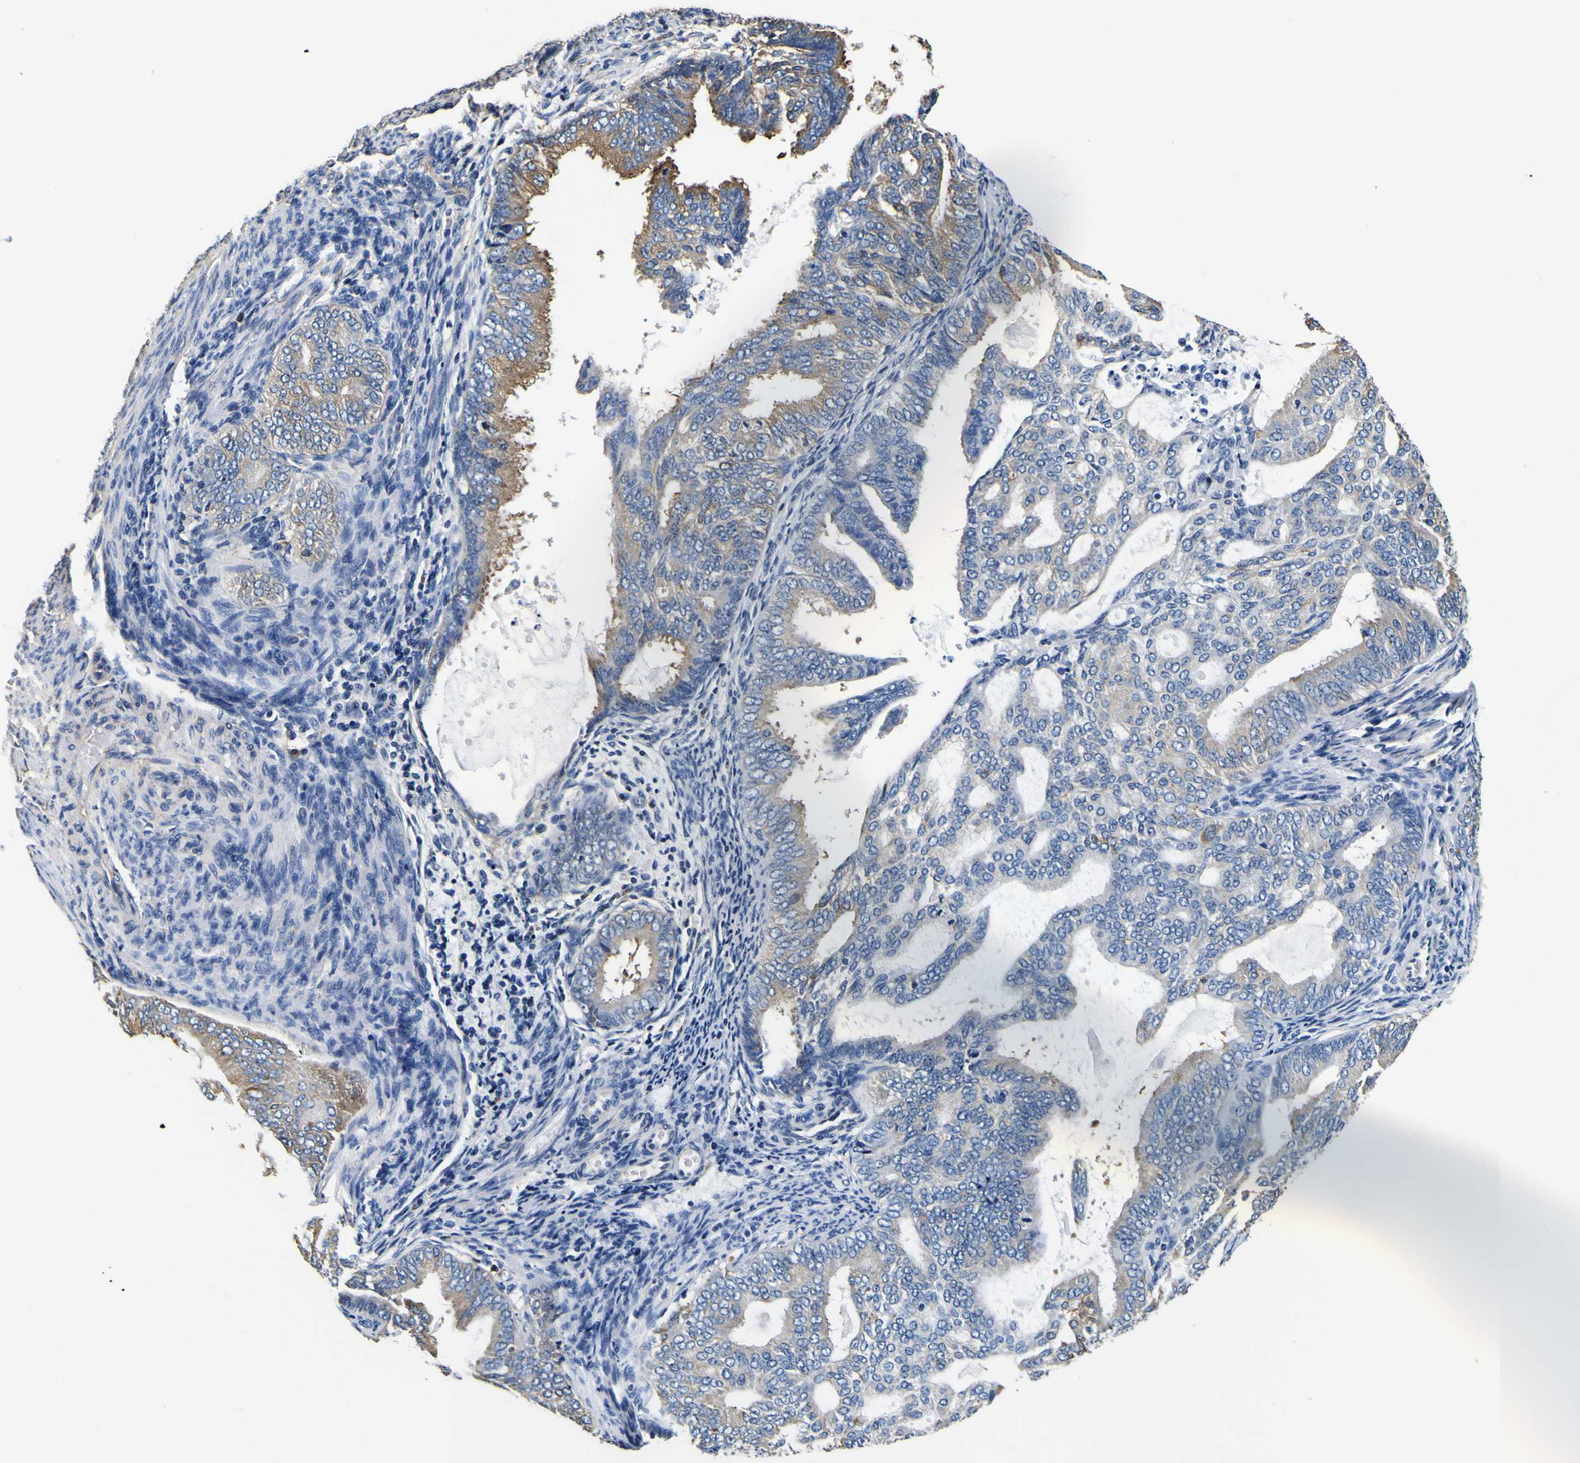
{"staining": {"intensity": "moderate", "quantity": ">75%", "location": "cytoplasmic/membranous"}, "tissue": "endometrial cancer", "cell_type": "Tumor cells", "image_type": "cancer", "snomed": [{"axis": "morphology", "description": "Adenocarcinoma, NOS"}, {"axis": "topography", "description": "Endometrium"}], "caption": "The photomicrograph exhibits a brown stain indicating the presence of a protein in the cytoplasmic/membranous of tumor cells in endometrial cancer (adenocarcinoma). The protein is stained brown, and the nuclei are stained in blue (DAB (3,3'-diaminobenzidine) IHC with brightfield microscopy, high magnification).", "gene": "TUBA1B", "patient": {"sex": "female", "age": 58}}